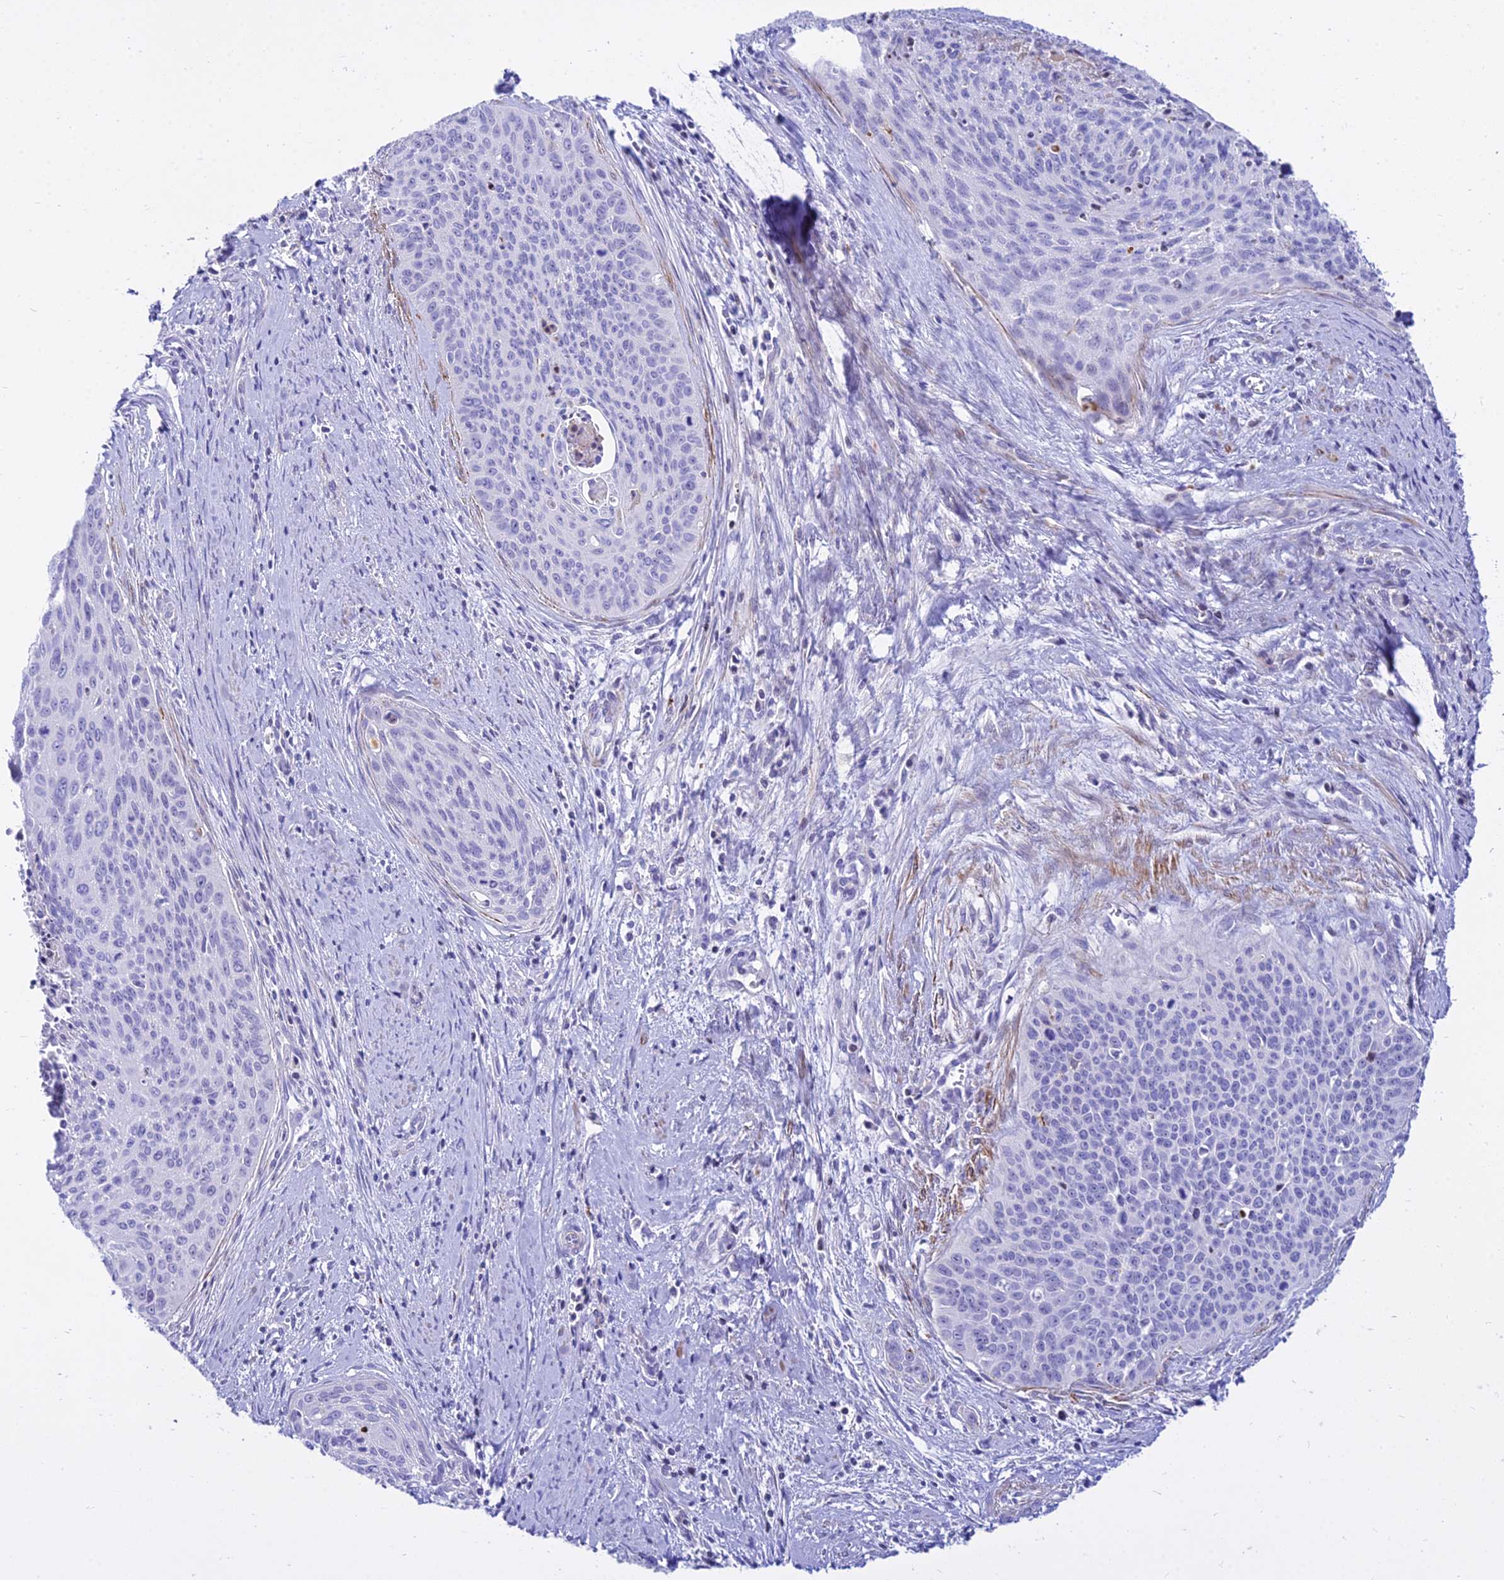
{"staining": {"intensity": "negative", "quantity": "none", "location": "none"}, "tissue": "cervical cancer", "cell_type": "Tumor cells", "image_type": "cancer", "snomed": [{"axis": "morphology", "description": "Squamous cell carcinoma, NOS"}, {"axis": "topography", "description": "Cervix"}], "caption": "DAB immunohistochemical staining of human cervical cancer (squamous cell carcinoma) demonstrates no significant expression in tumor cells.", "gene": "DLX1", "patient": {"sex": "female", "age": 55}}